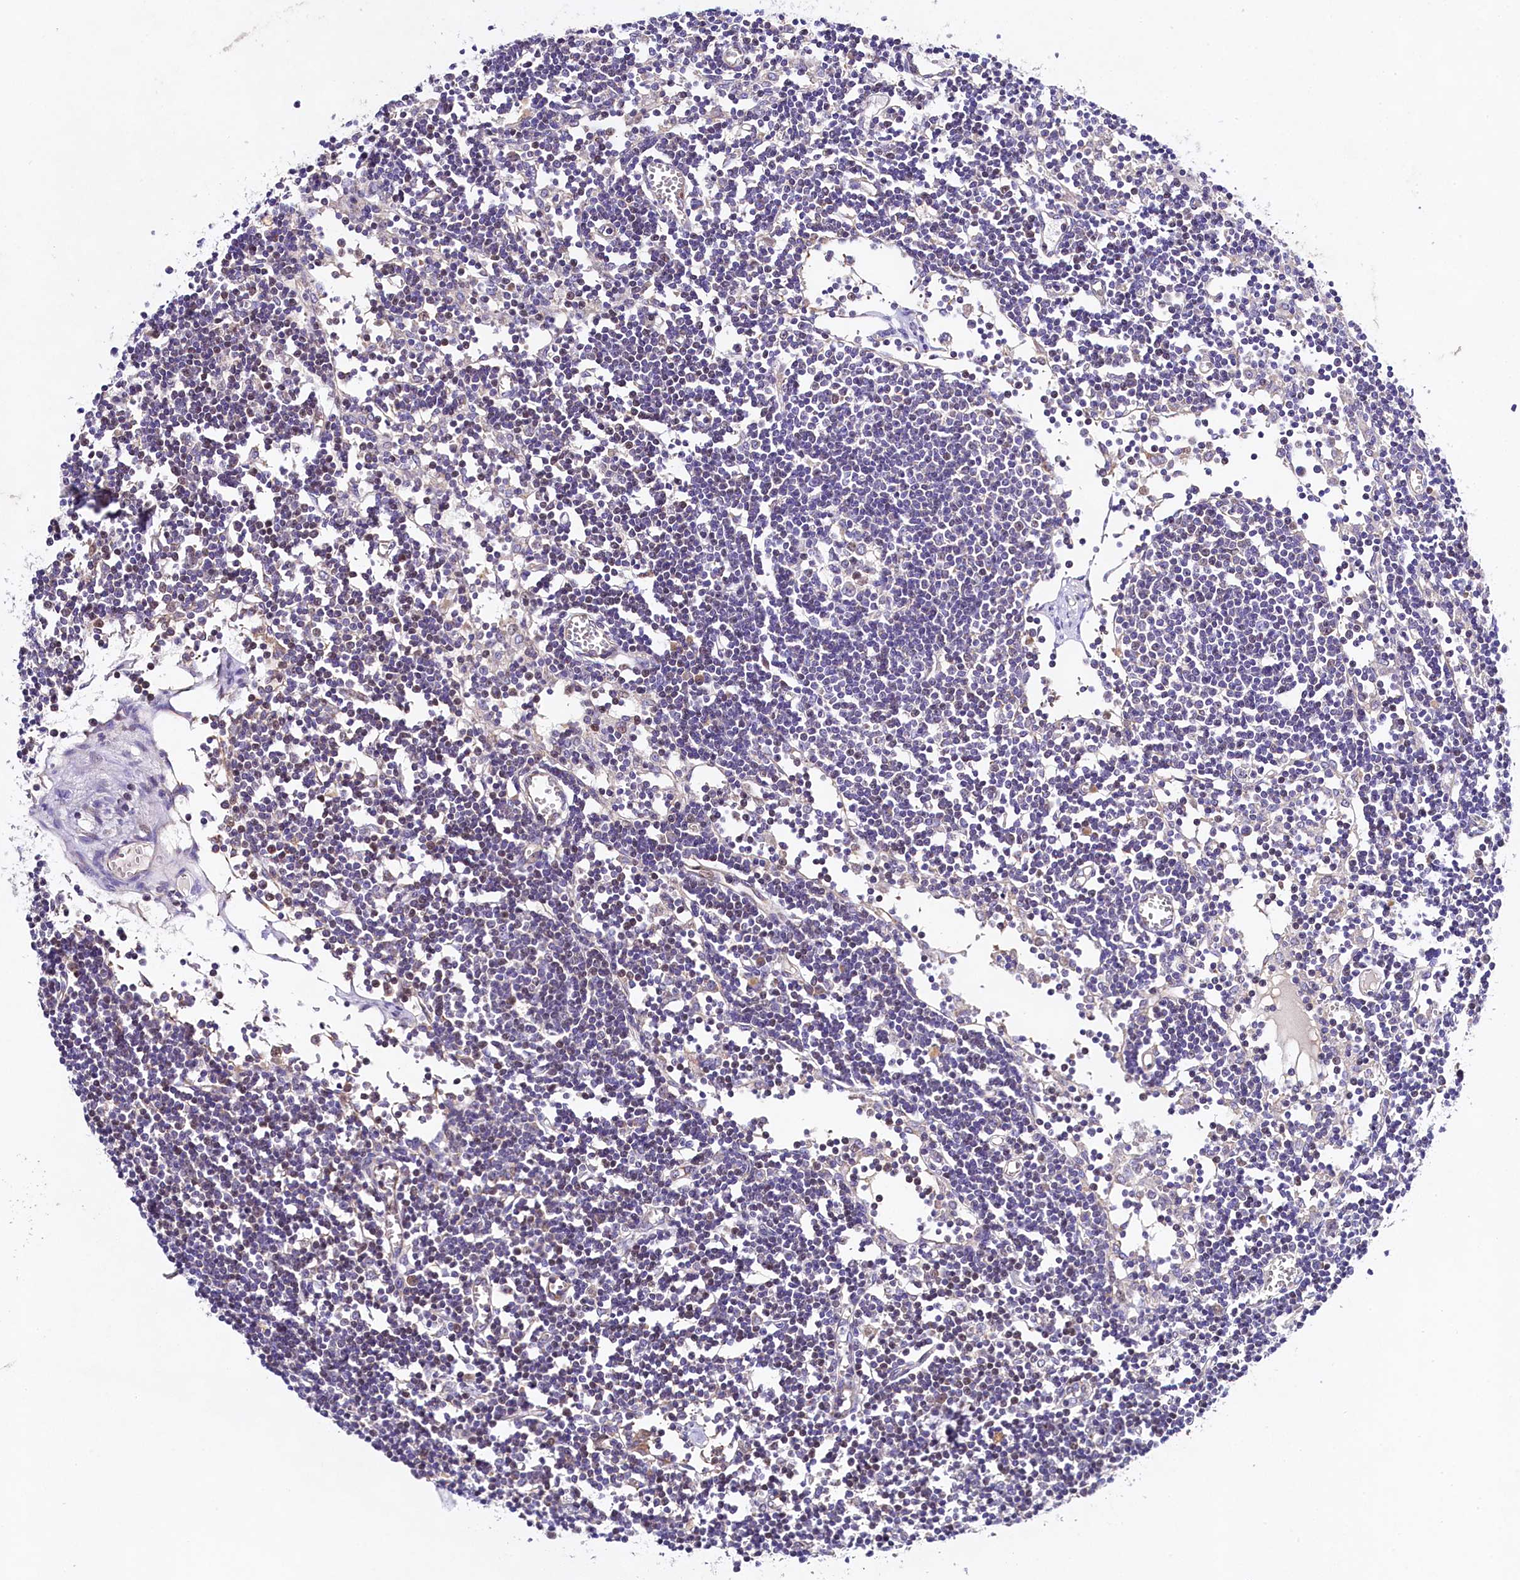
{"staining": {"intensity": "negative", "quantity": "none", "location": "none"}, "tissue": "lymph node", "cell_type": "Germinal center cells", "image_type": "normal", "snomed": [{"axis": "morphology", "description": "Normal tissue, NOS"}, {"axis": "topography", "description": "Lymph node"}], "caption": "Immunohistochemical staining of normal lymph node exhibits no significant expression in germinal center cells.", "gene": "FXYD6", "patient": {"sex": "female", "age": 11}}